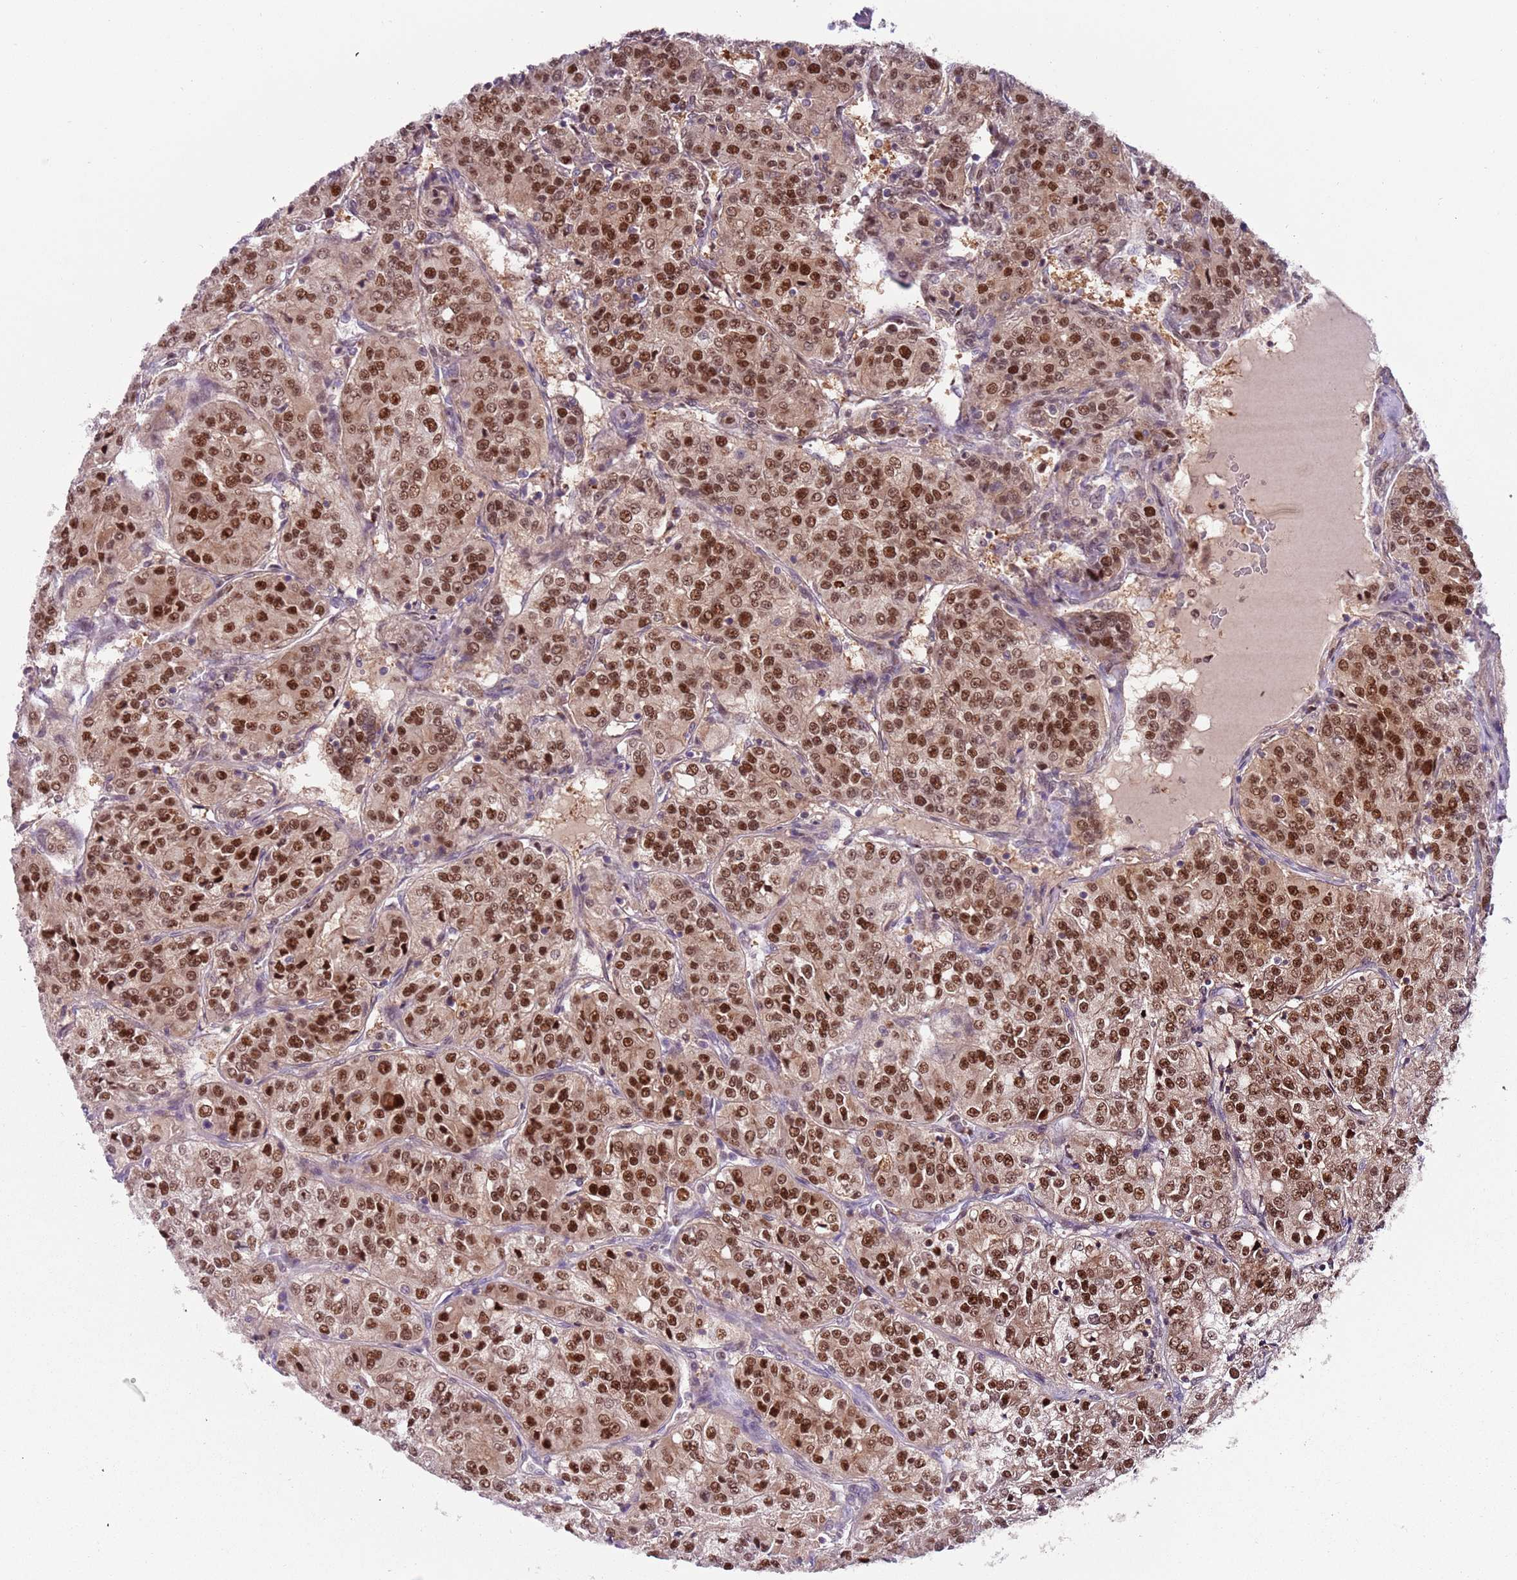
{"staining": {"intensity": "strong", "quantity": ">75%", "location": "nuclear"}, "tissue": "renal cancer", "cell_type": "Tumor cells", "image_type": "cancer", "snomed": [{"axis": "morphology", "description": "Adenocarcinoma, NOS"}, {"axis": "topography", "description": "Kidney"}], "caption": "High-magnification brightfield microscopy of renal cancer stained with DAB (3,3'-diaminobenzidine) (brown) and counterstained with hematoxylin (blue). tumor cells exhibit strong nuclear expression is seen in about>75% of cells.", "gene": "RMND5B", "patient": {"sex": "female", "age": 63}}